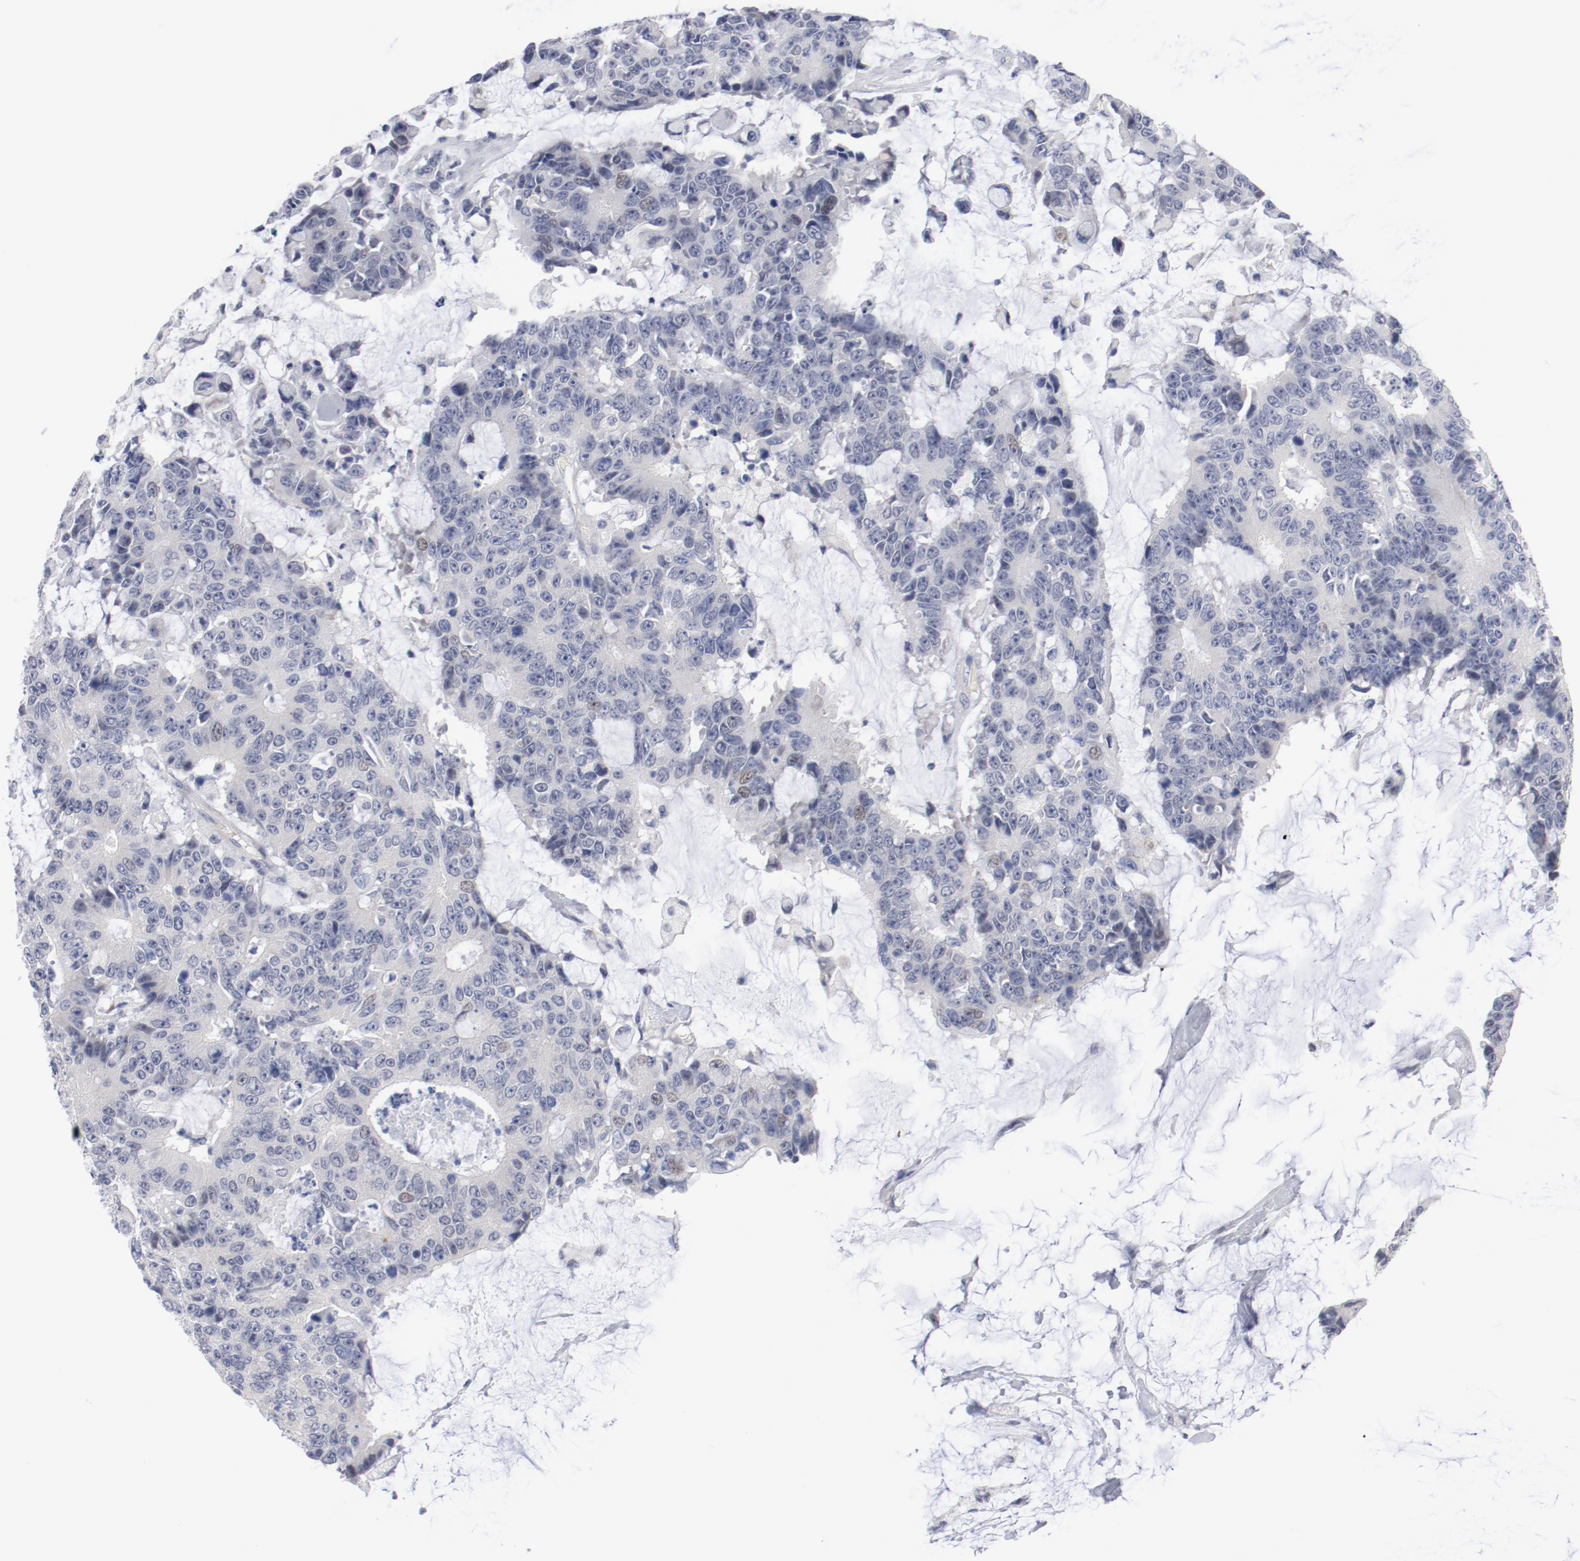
{"staining": {"intensity": "negative", "quantity": "none", "location": "none"}, "tissue": "colorectal cancer", "cell_type": "Tumor cells", "image_type": "cancer", "snomed": [{"axis": "morphology", "description": "Adenocarcinoma, NOS"}, {"axis": "topography", "description": "Colon"}], "caption": "Tumor cells show no significant positivity in adenocarcinoma (colorectal).", "gene": "KCNK13", "patient": {"sex": "female", "age": 86}}